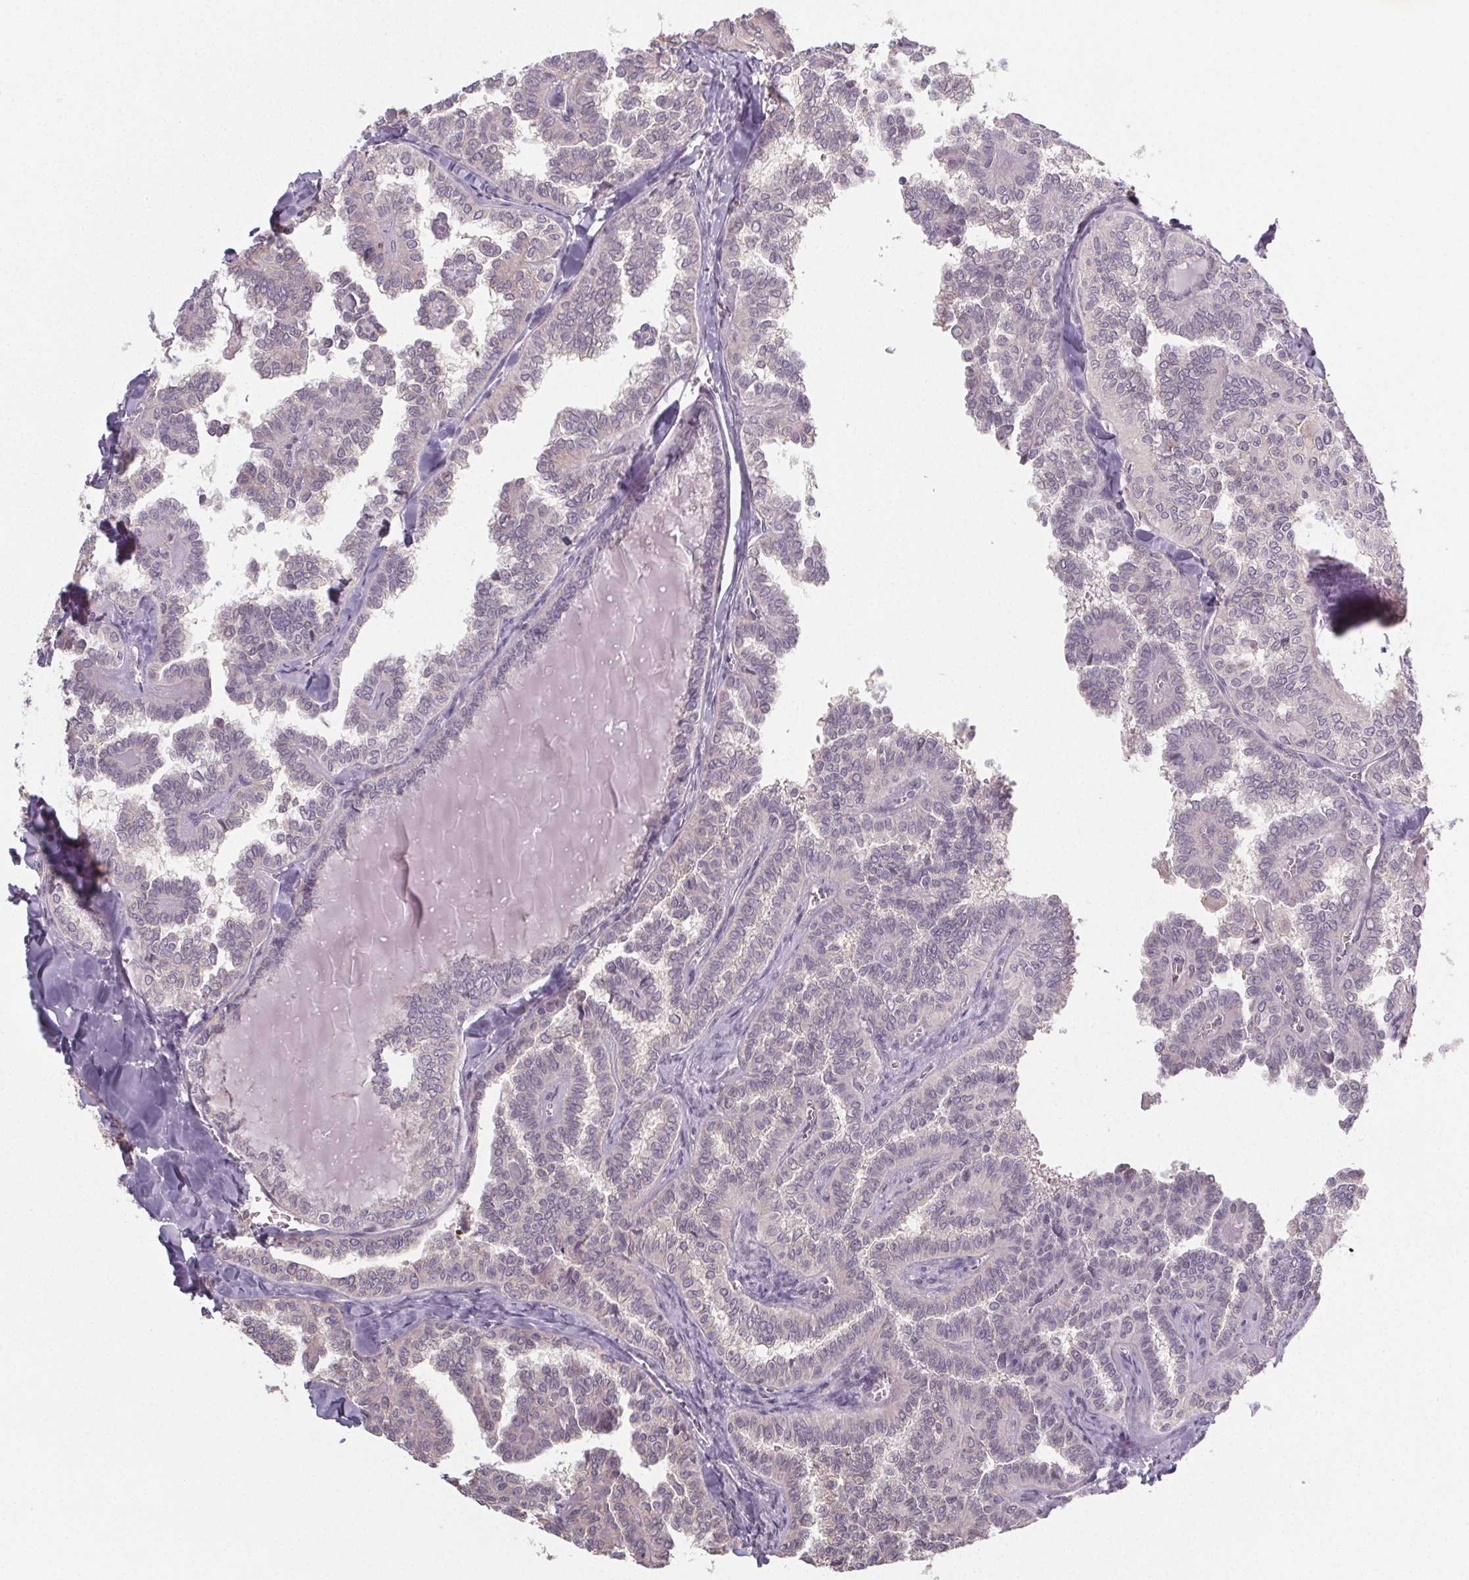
{"staining": {"intensity": "negative", "quantity": "none", "location": "none"}, "tissue": "thyroid cancer", "cell_type": "Tumor cells", "image_type": "cancer", "snomed": [{"axis": "morphology", "description": "Papillary adenocarcinoma, NOS"}, {"axis": "topography", "description": "Thyroid gland"}], "caption": "Thyroid papillary adenocarcinoma was stained to show a protein in brown. There is no significant positivity in tumor cells.", "gene": "SLC26A2", "patient": {"sex": "female", "age": 41}}